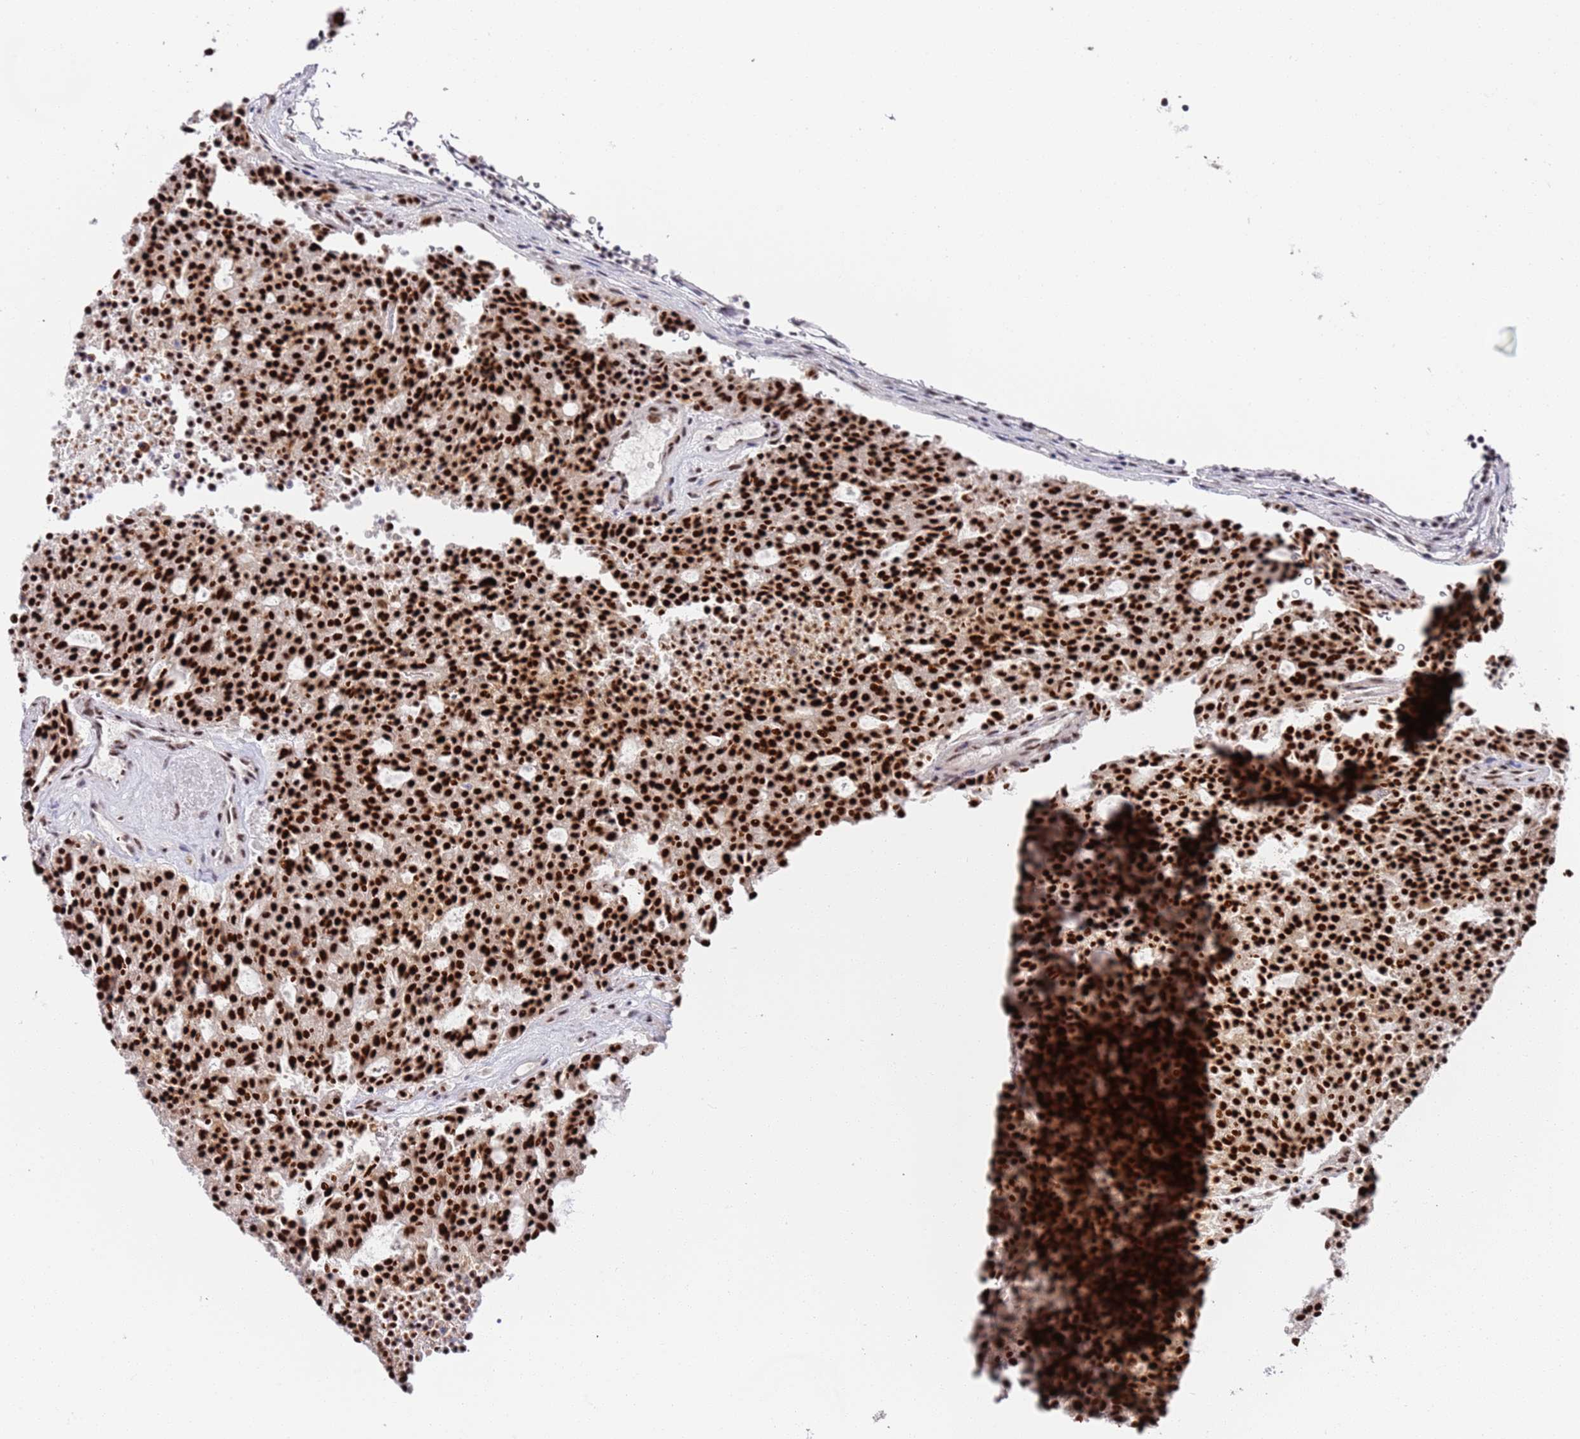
{"staining": {"intensity": "strong", "quantity": ">75%", "location": "nuclear"}, "tissue": "carcinoid", "cell_type": "Tumor cells", "image_type": "cancer", "snomed": [{"axis": "morphology", "description": "Carcinoid, malignant, NOS"}, {"axis": "topography", "description": "Pancreas"}], "caption": "This is an image of immunohistochemistry (IHC) staining of carcinoid, which shows strong expression in the nuclear of tumor cells.", "gene": "AKAP8L", "patient": {"sex": "female", "age": 54}}